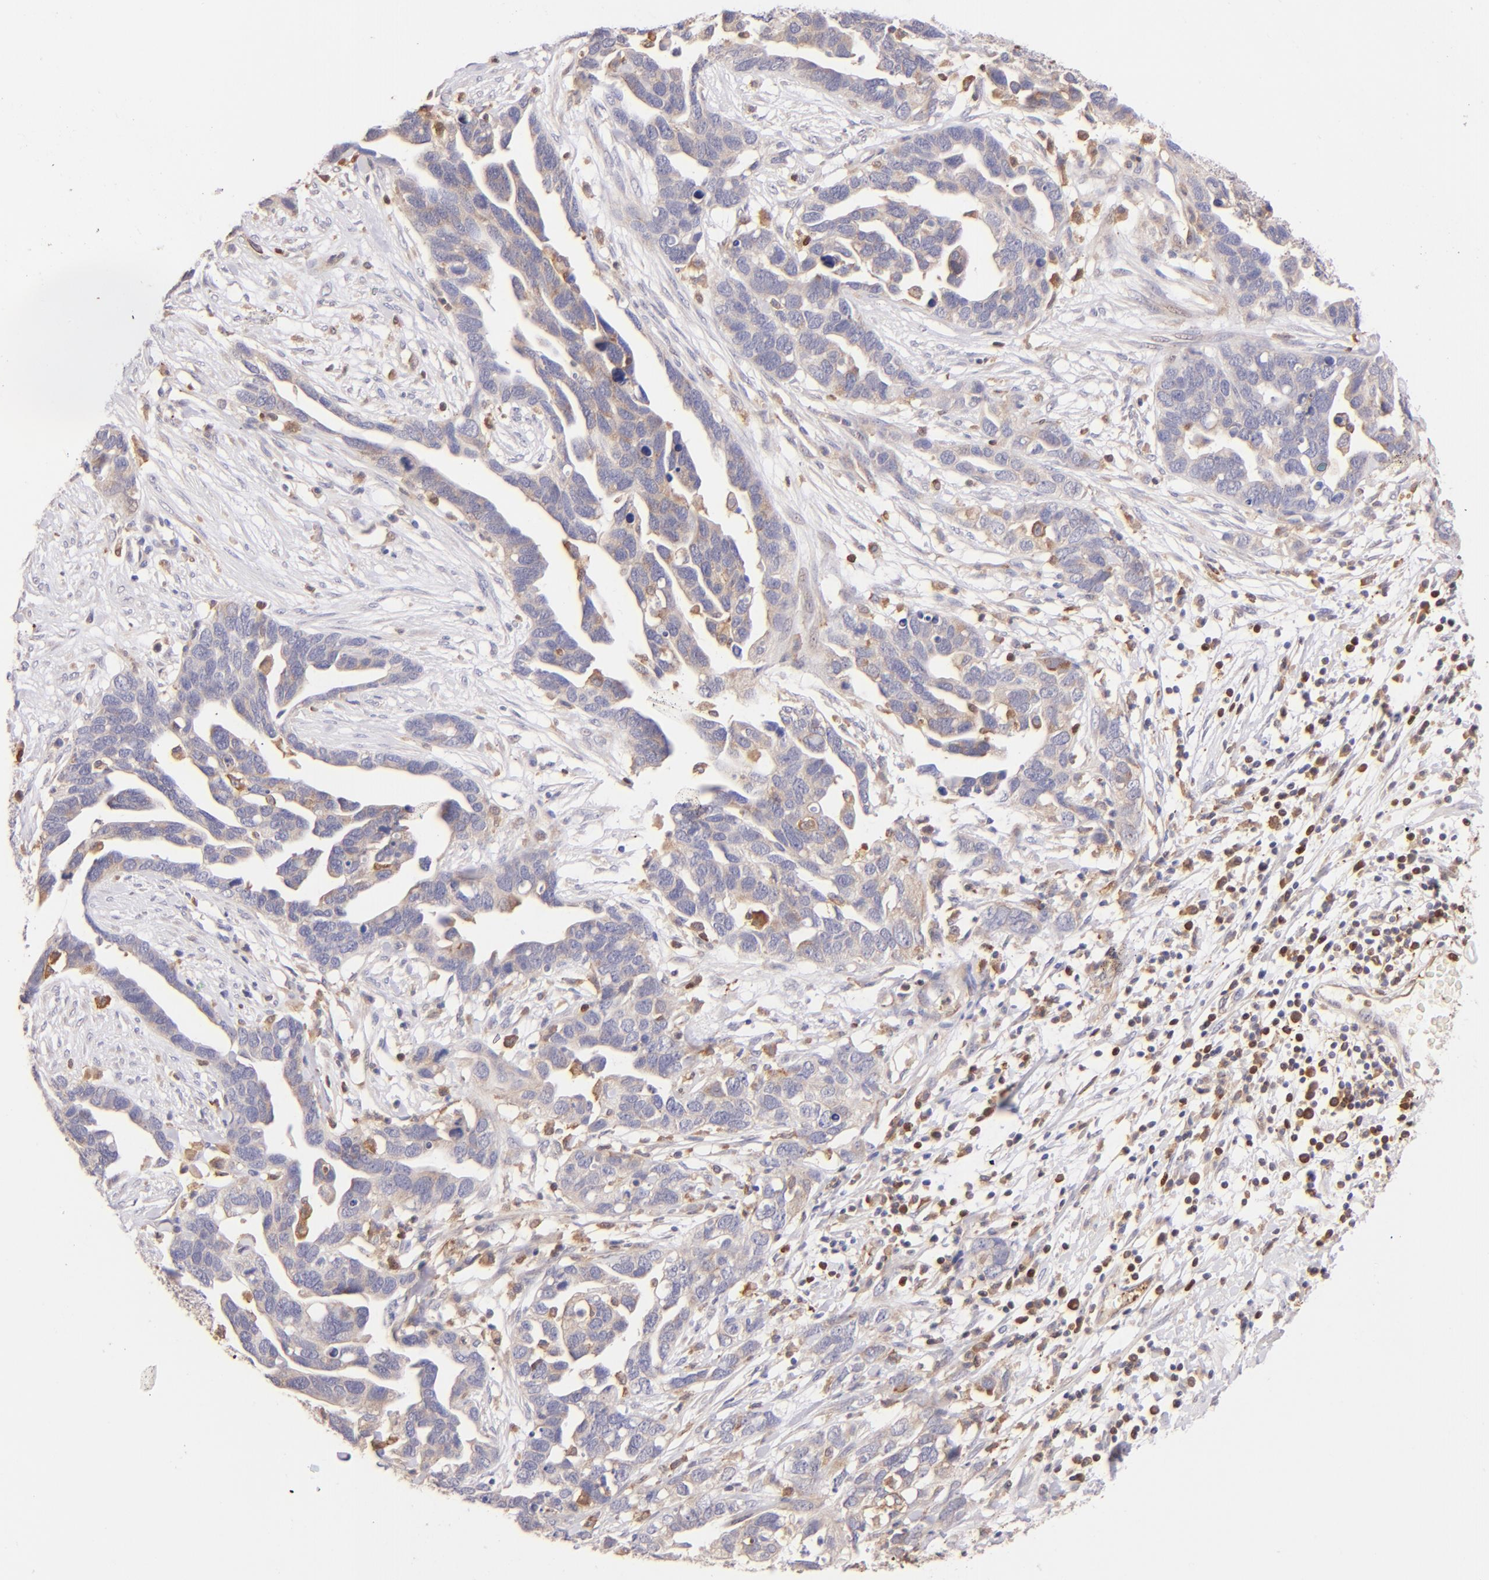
{"staining": {"intensity": "moderate", "quantity": ">75%", "location": "cytoplasmic/membranous"}, "tissue": "ovarian cancer", "cell_type": "Tumor cells", "image_type": "cancer", "snomed": [{"axis": "morphology", "description": "Cystadenocarcinoma, serous, NOS"}, {"axis": "topography", "description": "Ovary"}], "caption": "A histopathology image showing moderate cytoplasmic/membranous positivity in approximately >75% of tumor cells in ovarian cancer, as visualized by brown immunohistochemical staining.", "gene": "BTK", "patient": {"sex": "female", "age": 54}}